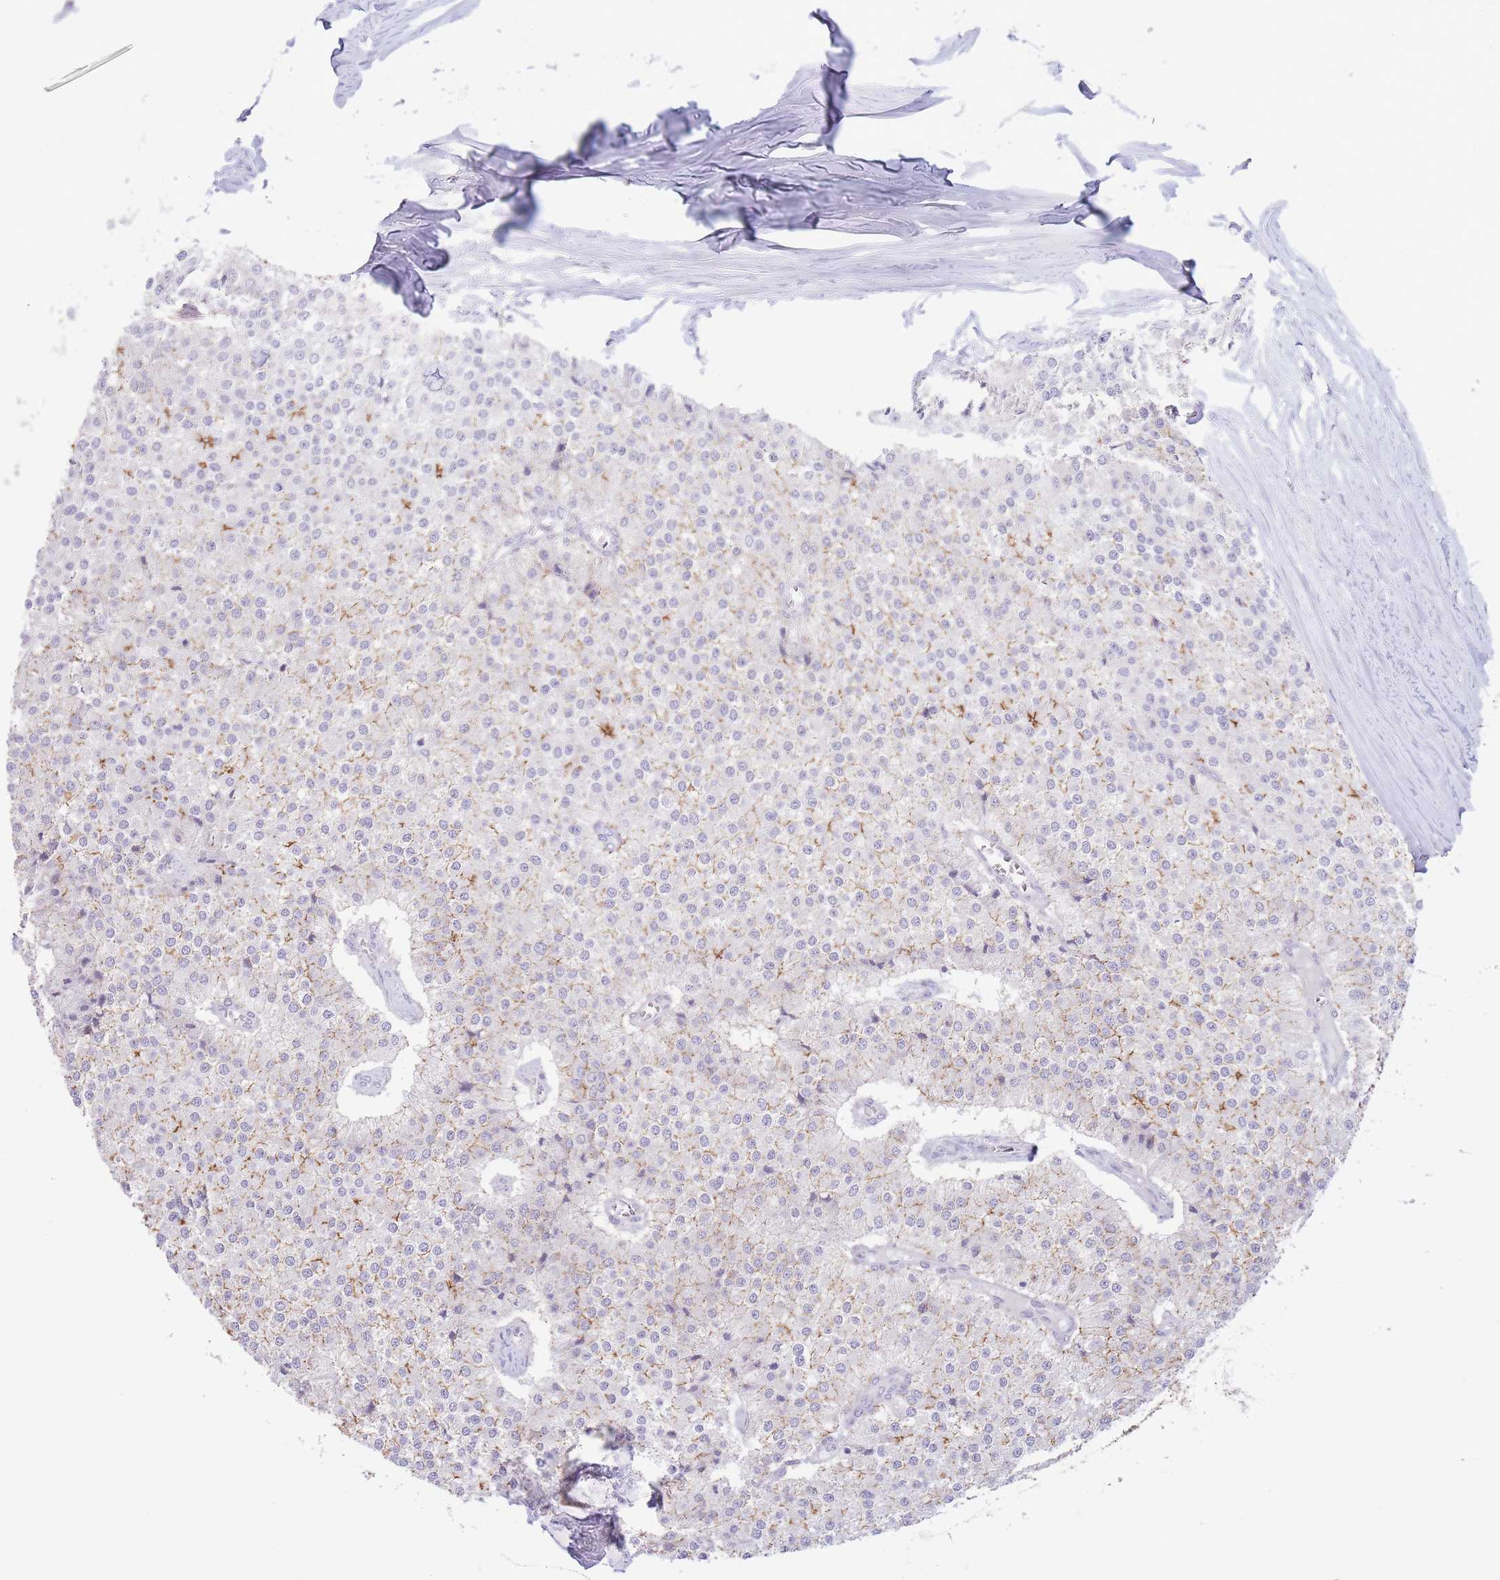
{"staining": {"intensity": "moderate", "quantity": "<25%", "location": "cytoplasmic/membranous"}, "tissue": "carcinoid", "cell_type": "Tumor cells", "image_type": "cancer", "snomed": [{"axis": "morphology", "description": "Carcinoid, malignant, NOS"}, {"axis": "topography", "description": "Colon"}], "caption": "The photomicrograph exhibits a brown stain indicating the presence of a protein in the cytoplasmic/membranous of tumor cells in carcinoid.", "gene": "LCLAT1", "patient": {"sex": "female", "age": 52}}